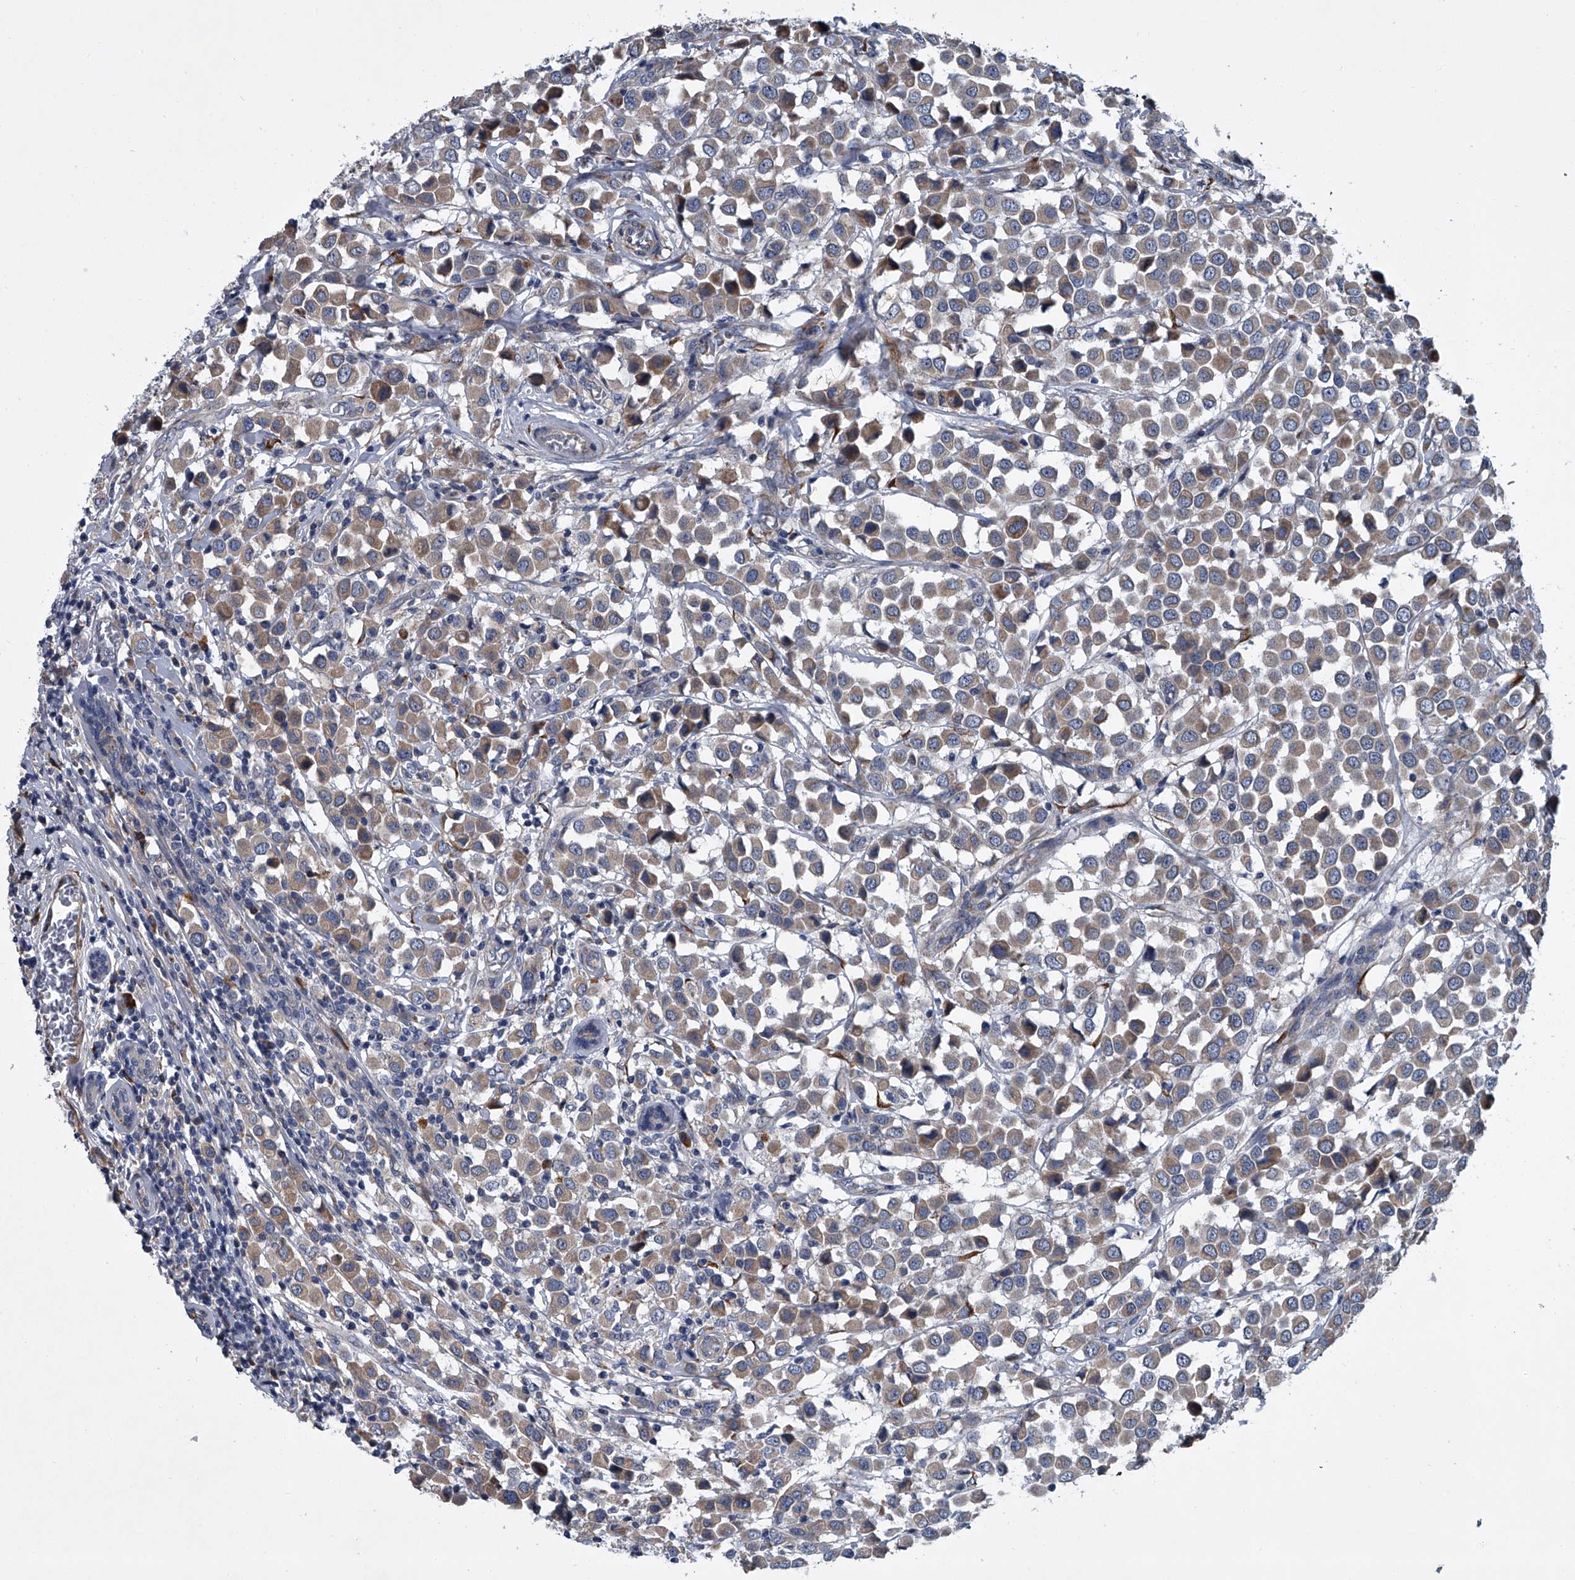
{"staining": {"intensity": "weak", "quantity": ">75%", "location": "cytoplasmic/membranous"}, "tissue": "breast cancer", "cell_type": "Tumor cells", "image_type": "cancer", "snomed": [{"axis": "morphology", "description": "Duct carcinoma"}, {"axis": "topography", "description": "Breast"}], "caption": "Breast intraductal carcinoma stained with a brown dye reveals weak cytoplasmic/membranous positive expression in about >75% of tumor cells.", "gene": "ABCG1", "patient": {"sex": "female", "age": 61}}